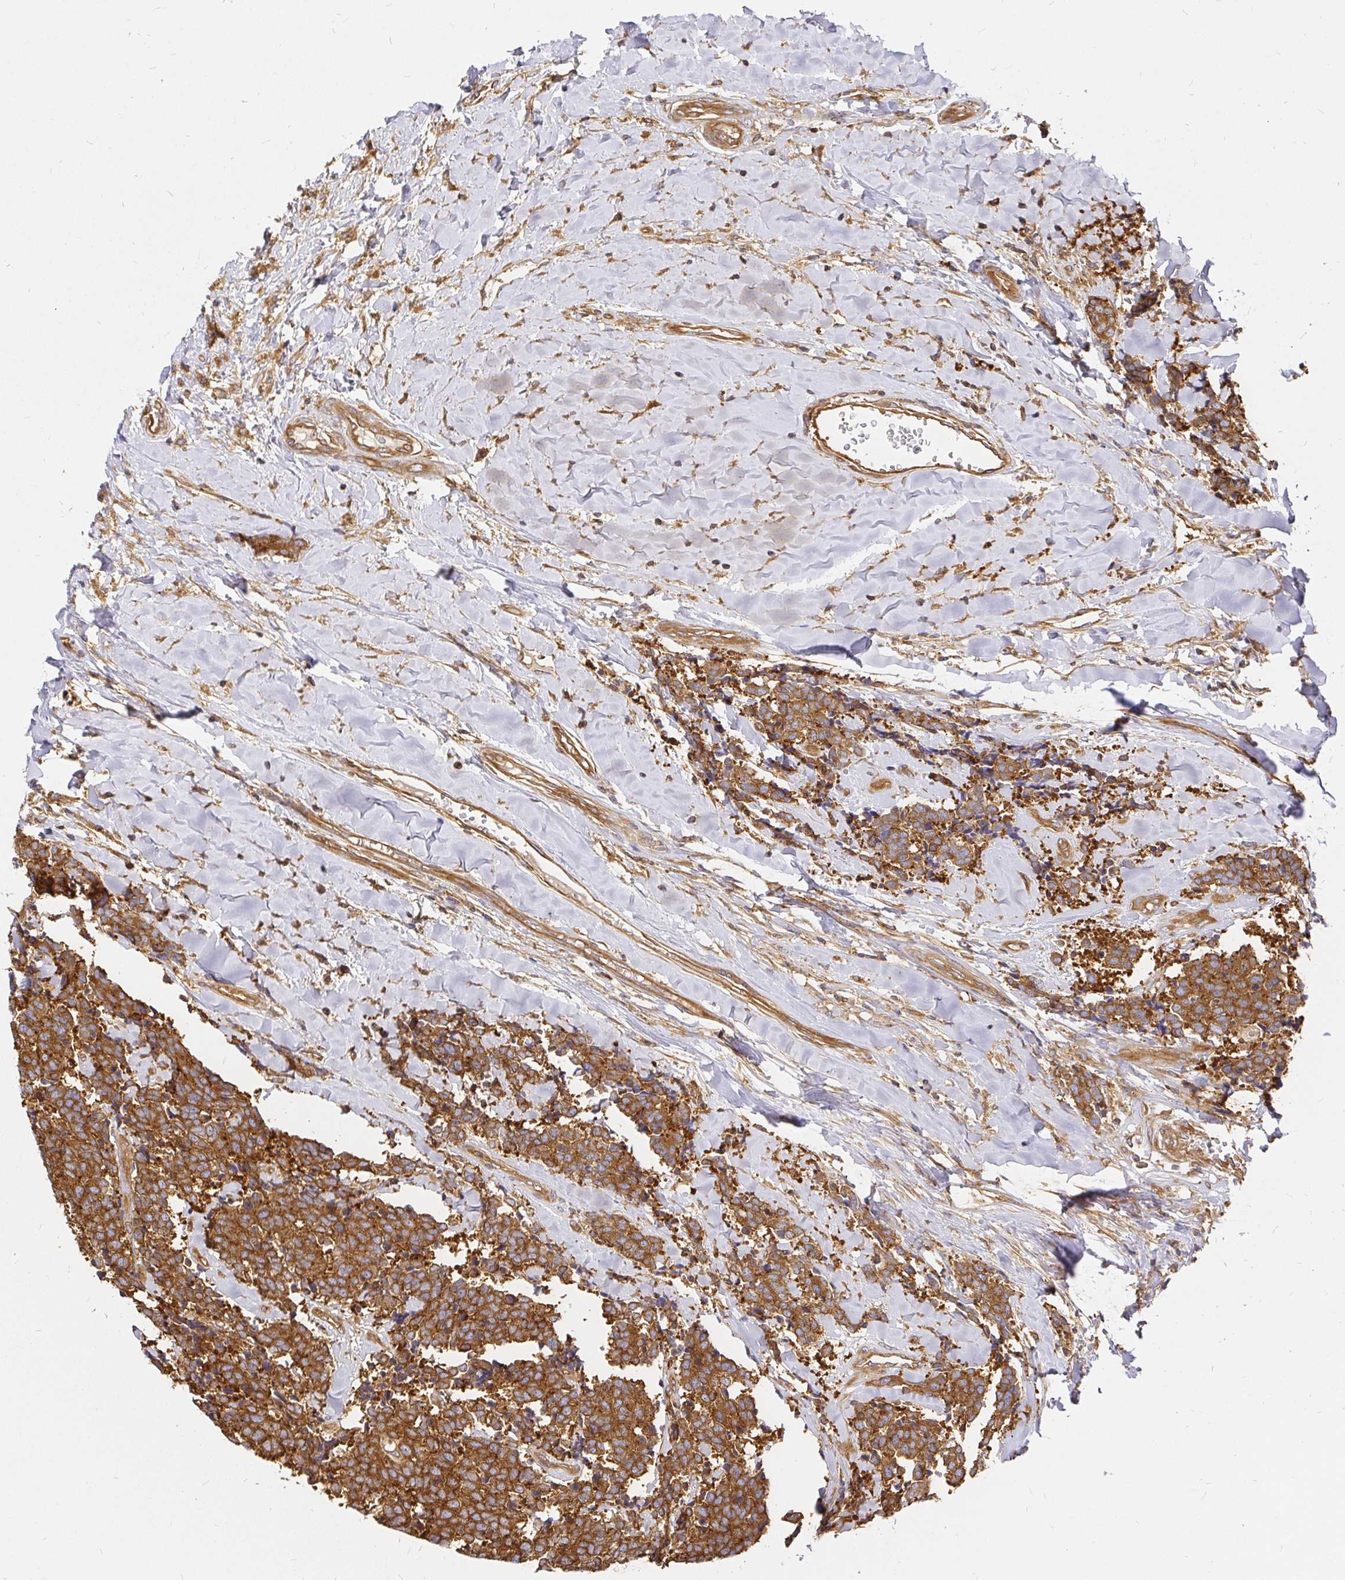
{"staining": {"intensity": "strong", "quantity": ">75%", "location": "cytoplasmic/membranous"}, "tissue": "carcinoid", "cell_type": "Tumor cells", "image_type": "cancer", "snomed": [{"axis": "morphology", "description": "Carcinoid, malignant, NOS"}, {"axis": "topography", "description": "Skin"}], "caption": "Carcinoid (malignant) stained for a protein displays strong cytoplasmic/membranous positivity in tumor cells. Nuclei are stained in blue.", "gene": "KIF5B", "patient": {"sex": "female", "age": 79}}